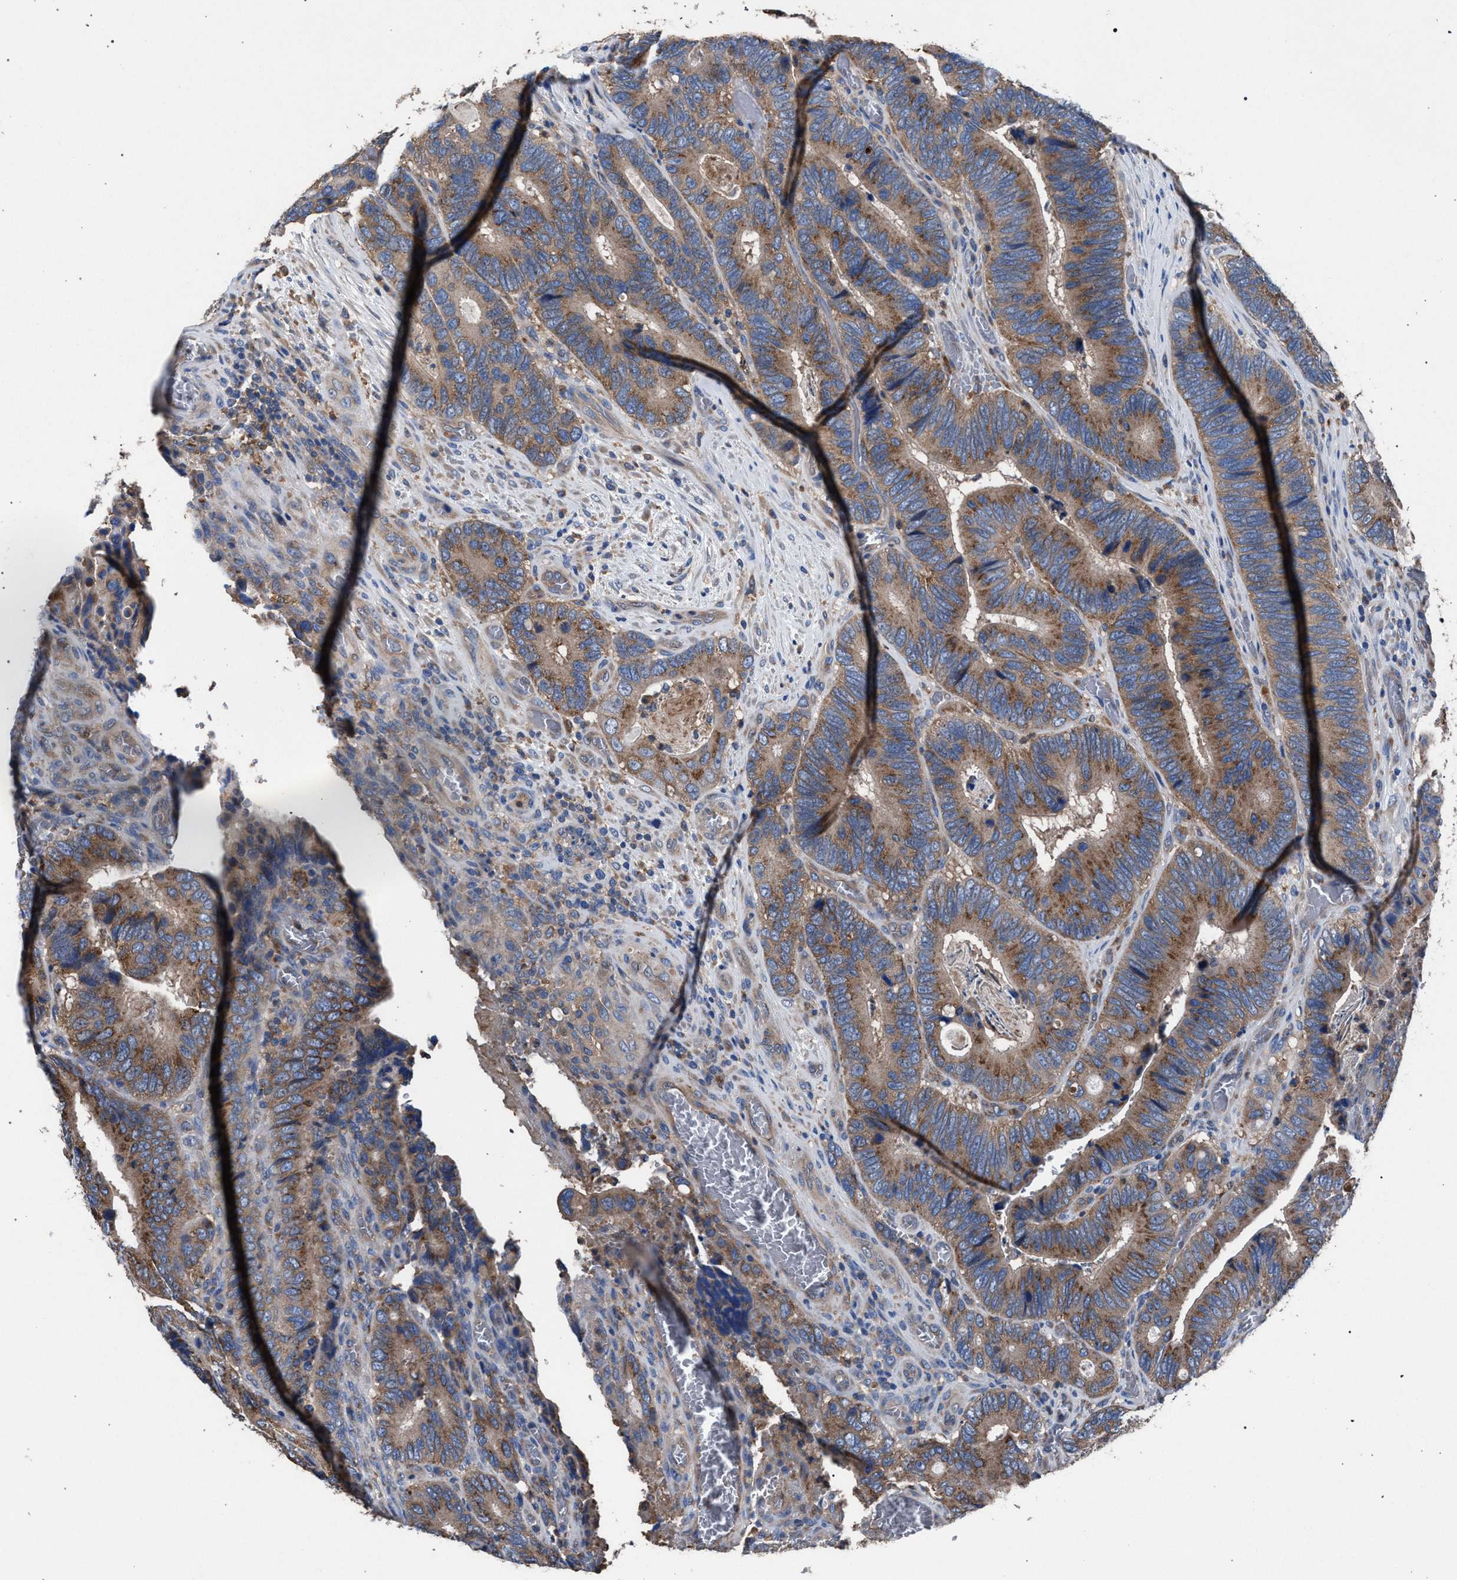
{"staining": {"intensity": "moderate", "quantity": ">75%", "location": "cytoplasmic/membranous"}, "tissue": "colorectal cancer", "cell_type": "Tumor cells", "image_type": "cancer", "snomed": [{"axis": "morphology", "description": "Adenocarcinoma, NOS"}, {"axis": "topography", "description": "Colon"}], "caption": "Immunohistochemical staining of human colorectal cancer (adenocarcinoma) exhibits medium levels of moderate cytoplasmic/membranous protein positivity in about >75% of tumor cells. (IHC, brightfield microscopy, high magnification).", "gene": "ATP6V0A1", "patient": {"sex": "male", "age": 72}}